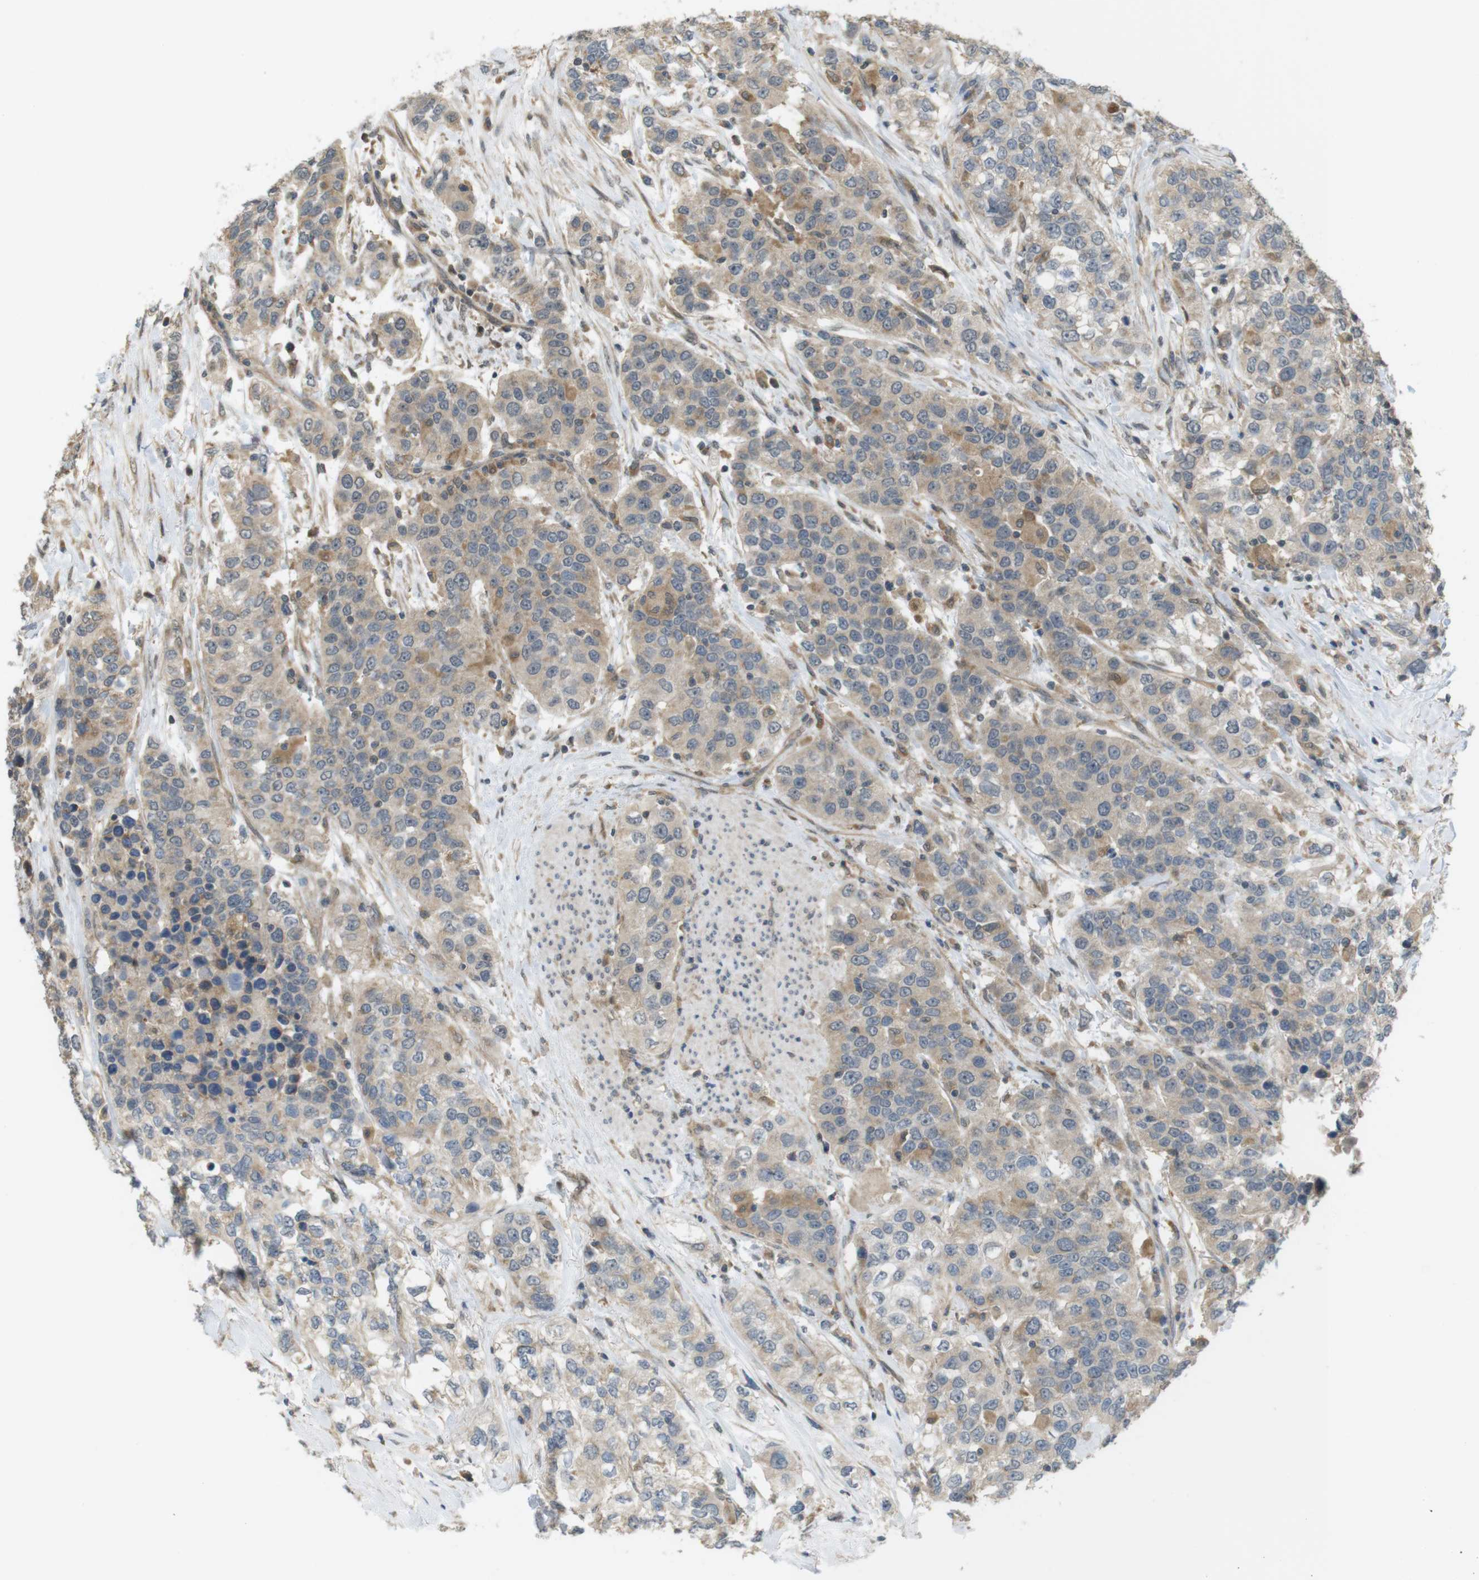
{"staining": {"intensity": "moderate", "quantity": ">75%", "location": "cytoplasmic/membranous"}, "tissue": "urothelial cancer", "cell_type": "Tumor cells", "image_type": "cancer", "snomed": [{"axis": "morphology", "description": "Urothelial carcinoma, High grade"}, {"axis": "topography", "description": "Urinary bladder"}], "caption": "A histopathology image of human urothelial cancer stained for a protein displays moderate cytoplasmic/membranous brown staining in tumor cells.", "gene": "RNF130", "patient": {"sex": "female", "age": 80}}